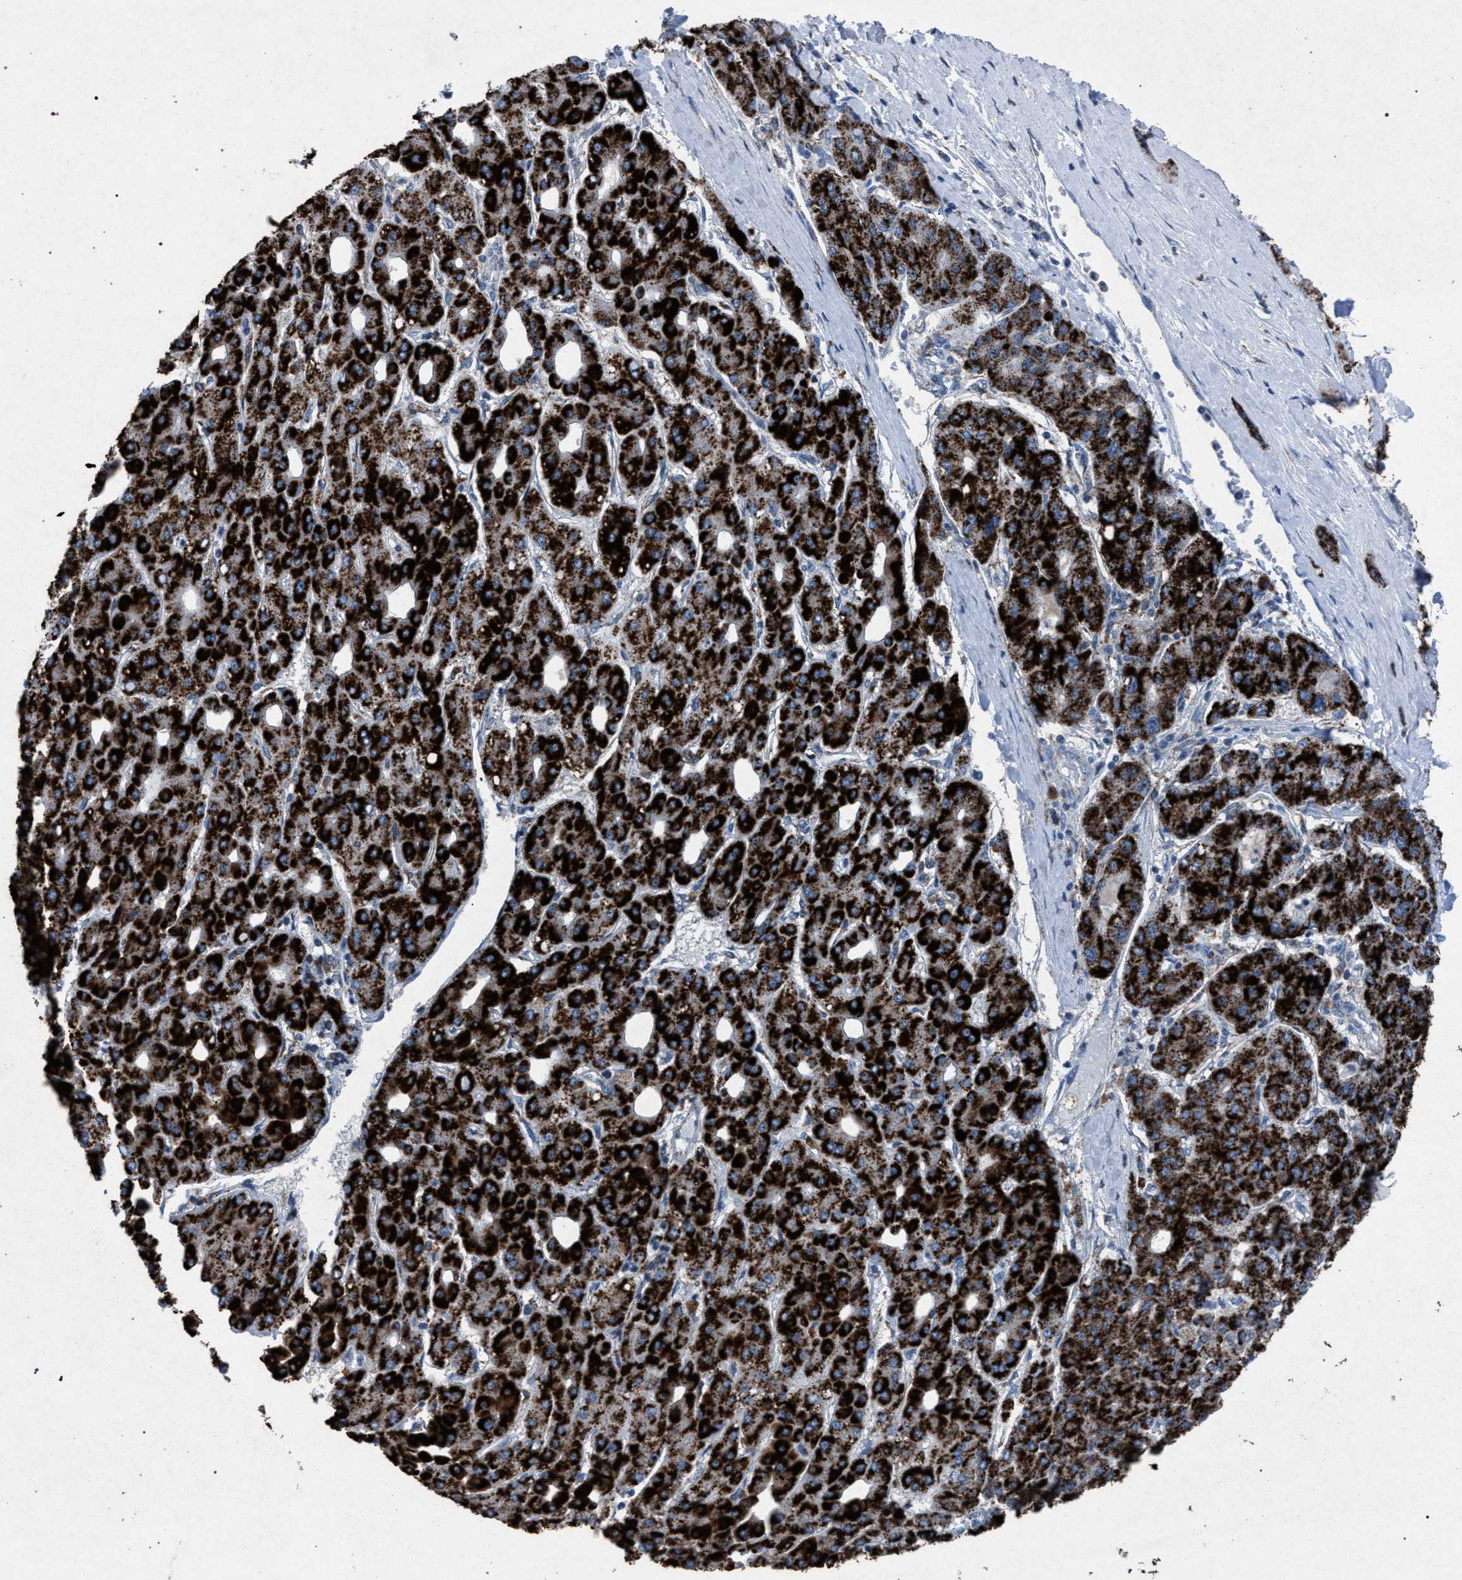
{"staining": {"intensity": "strong", "quantity": ">75%", "location": "cytoplasmic/membranous"}, "tissue": "liver cancer", "cell_type": "Tumor cells", "image_type": "cancer", "snomed": [{"axis": "morphology", "description": "Carcinoma, Hepatocellular, NOS"}, {"axis": "topography", "description": "Liver"}], "caption": "Strong cytoplasmic/membranous positivity is seen in approximately >75% of tumor cells in liver cancer (hepatocellular carcinoma).", "gene": "HSD17B4", "patient": {"sex": "male", "age": 65}}